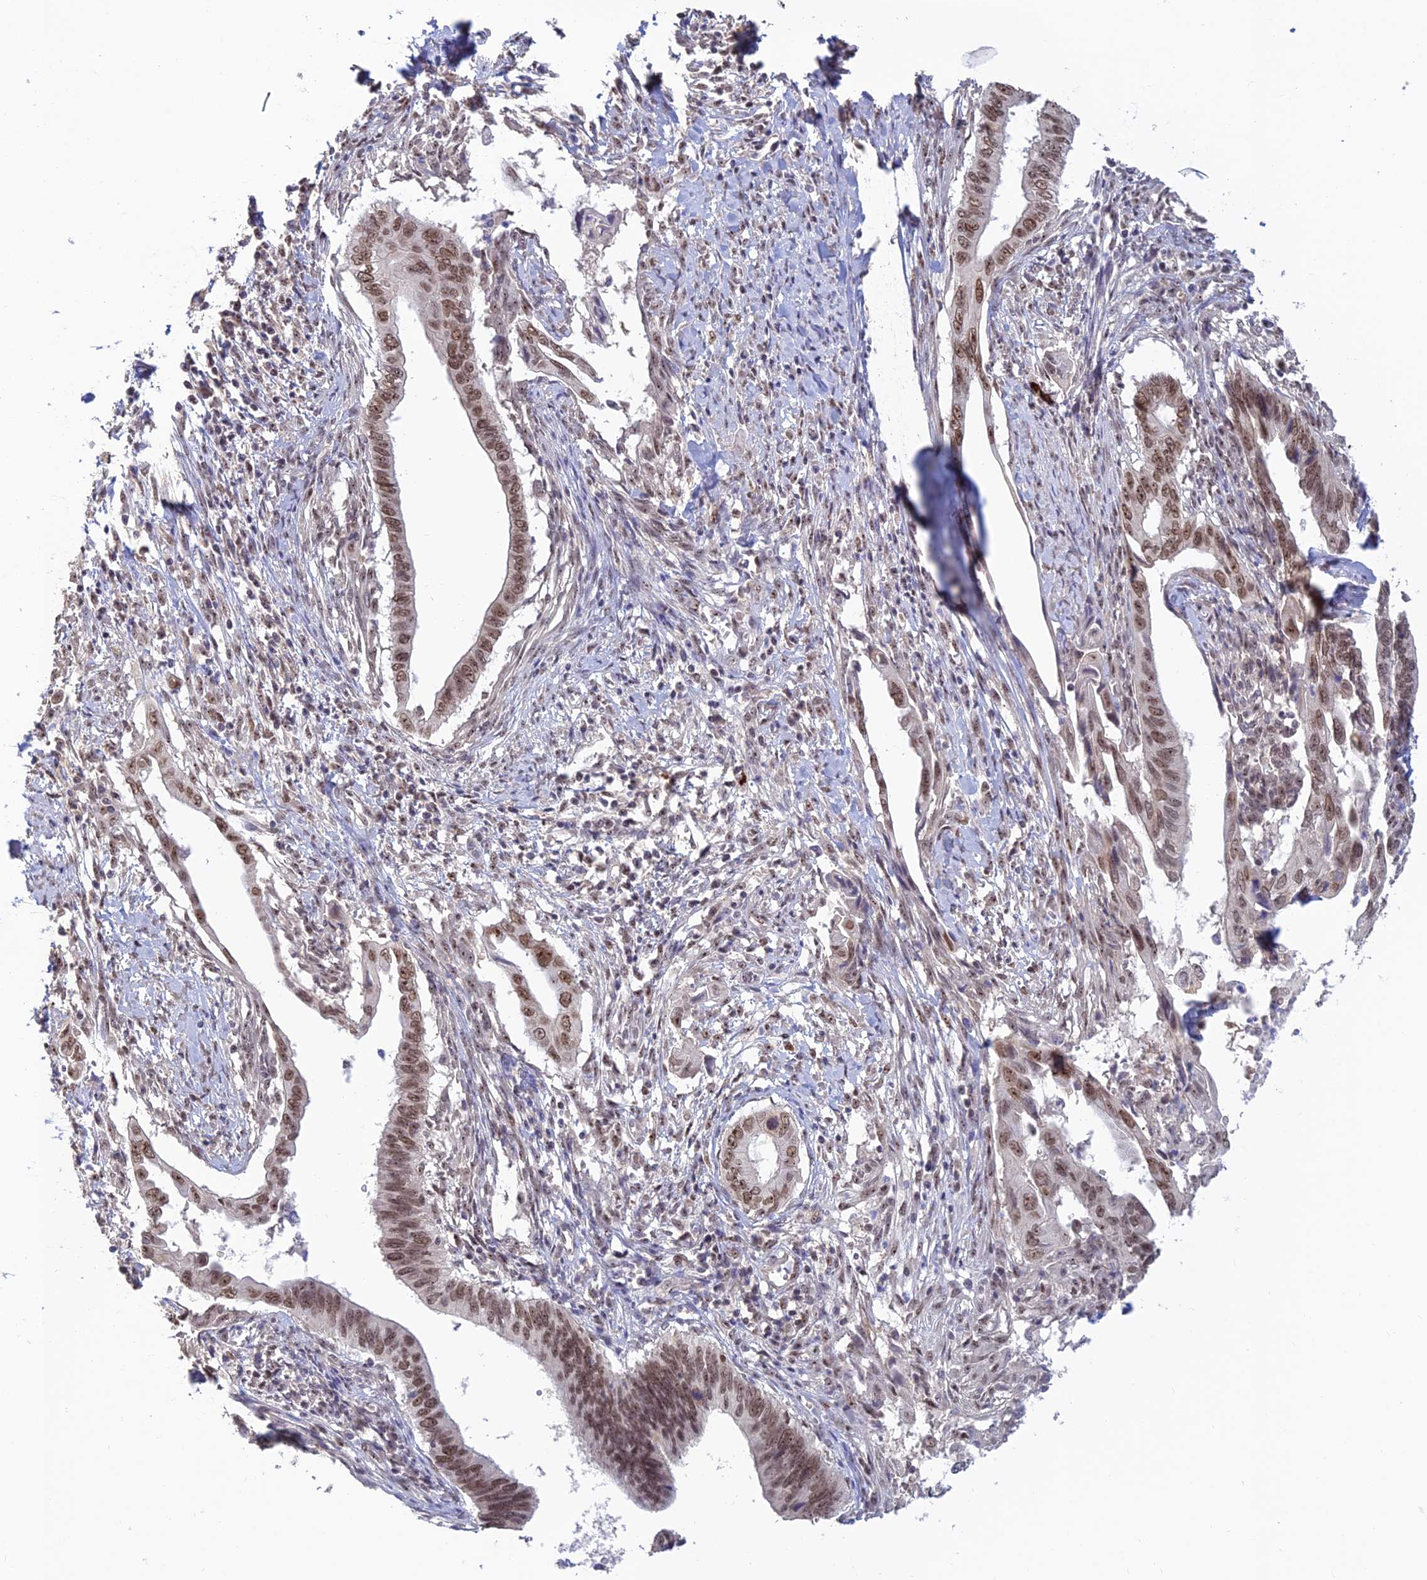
{"staining": {"intensity": "moderate", "quantity": ">75%", "location": "nuclear"}, "tissue": "cervical cancer", "cell_type": "Tumor cells", "image_type": "cancer", "snomed": [{"axis": "morphology", "description": "Adenocarcinoma, NOS"}, {"axis": "topography", "description": "Cervix"}], "caption": "A micrograph of cervical cancer stained for a protein demonstrates moderate nuclear brown staining in tumor cells.", "gene": "POLR1G", "patient": {"sex": "female", "age": 42}}